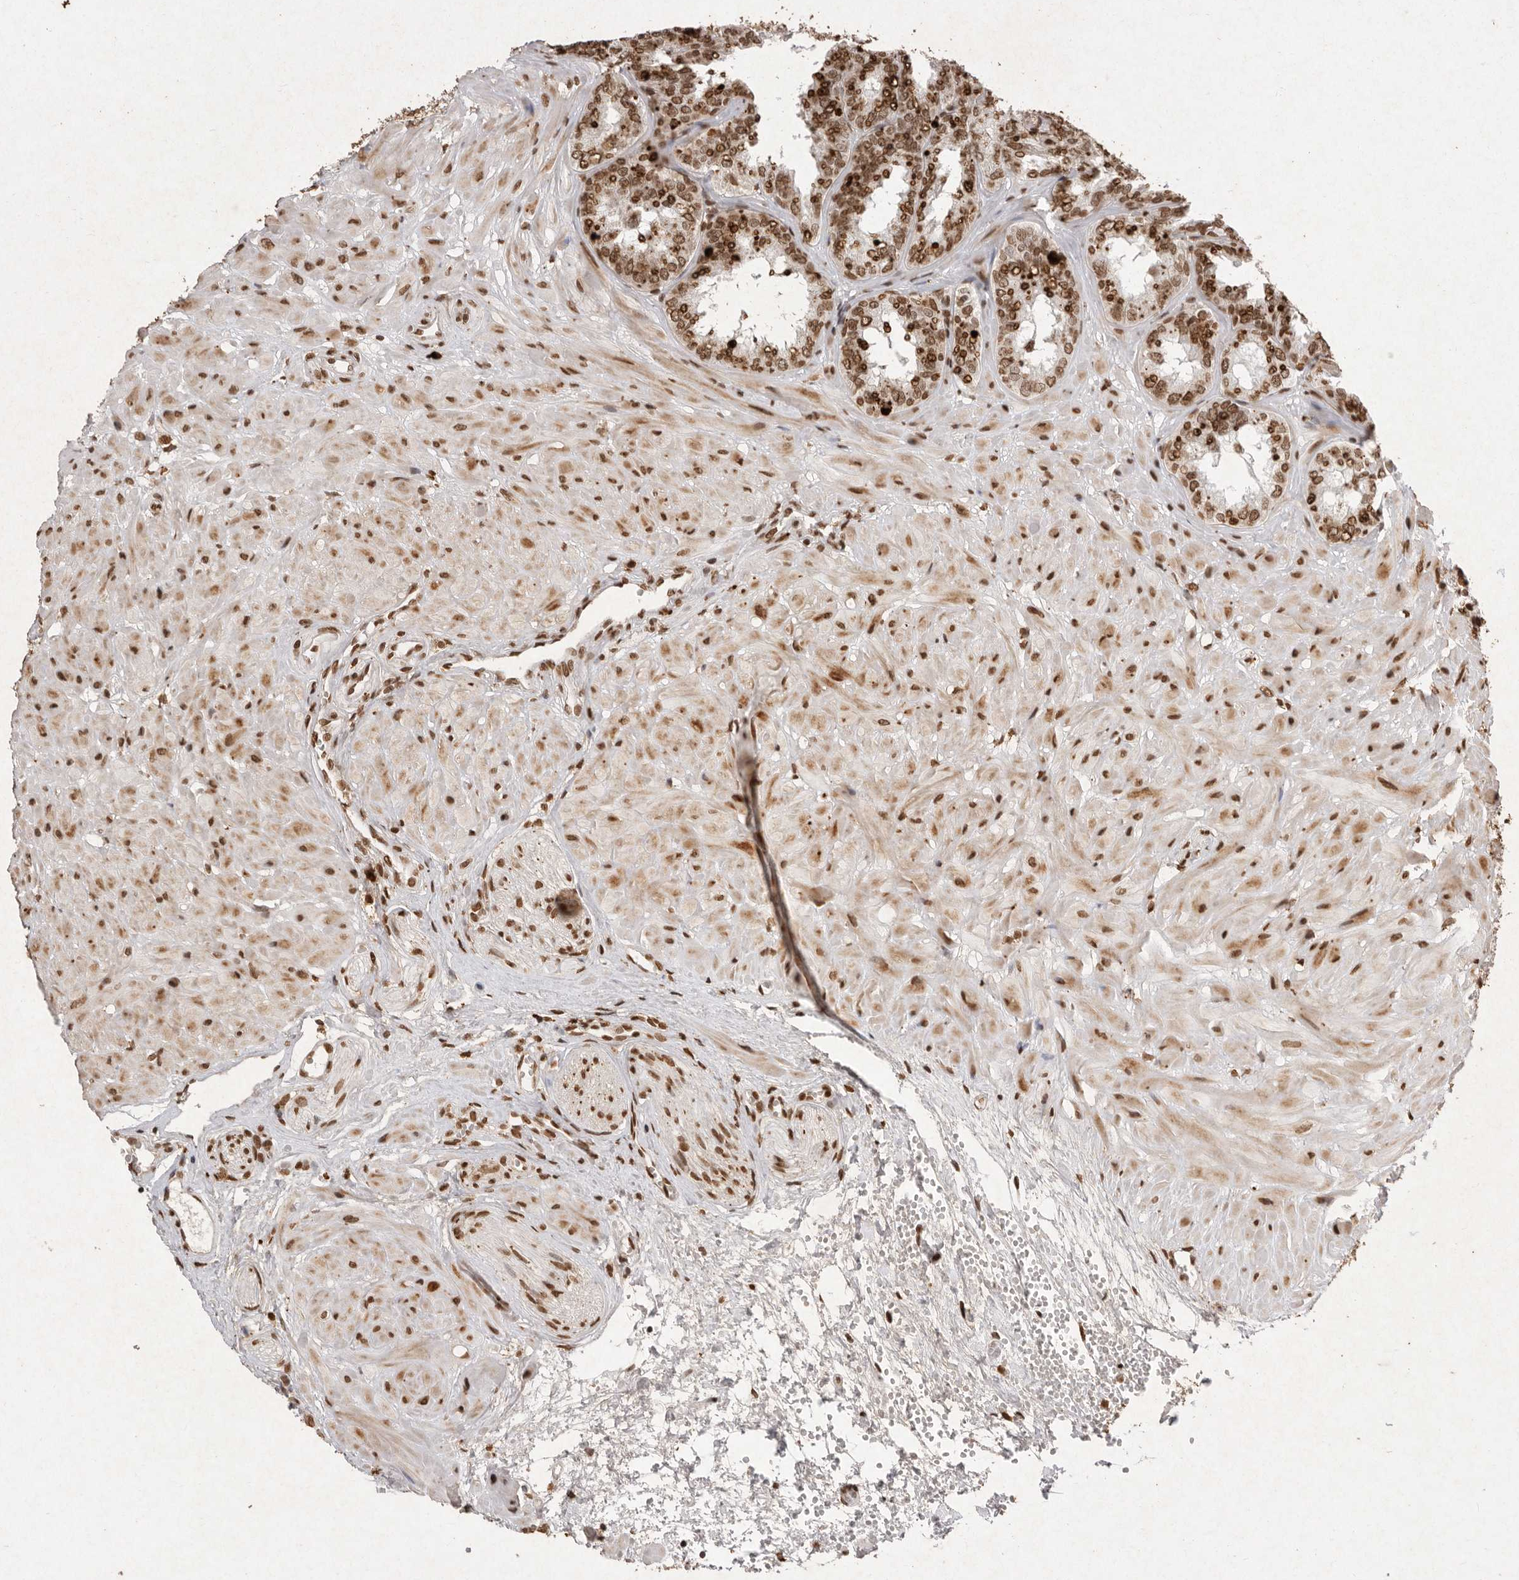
{"staining": {"intensity": "strong", "quantity": ">75%", "location": "cytoplasmic/membranous,nuclear"}, "tissue": "seminal vesicle", "cell_type": "Glandular cells", "image_type": "normal", "snomed": [{"axis": "morphology", "description": "Normal tissue, NOS"}, {"axis": "topography", "description": "Prostate"}, {"axis": "topography", "description": "Seminal veicle"}], "caption": "Immunohistochemical staining of unremarkable human seminal vesicle demonstrates high levels of strong cytoplasmic/membranous,nuclear staining in approximately >75% of glandular cells.", "gene": "NKX3", "patient": {"sex": "male", "age": 51}}